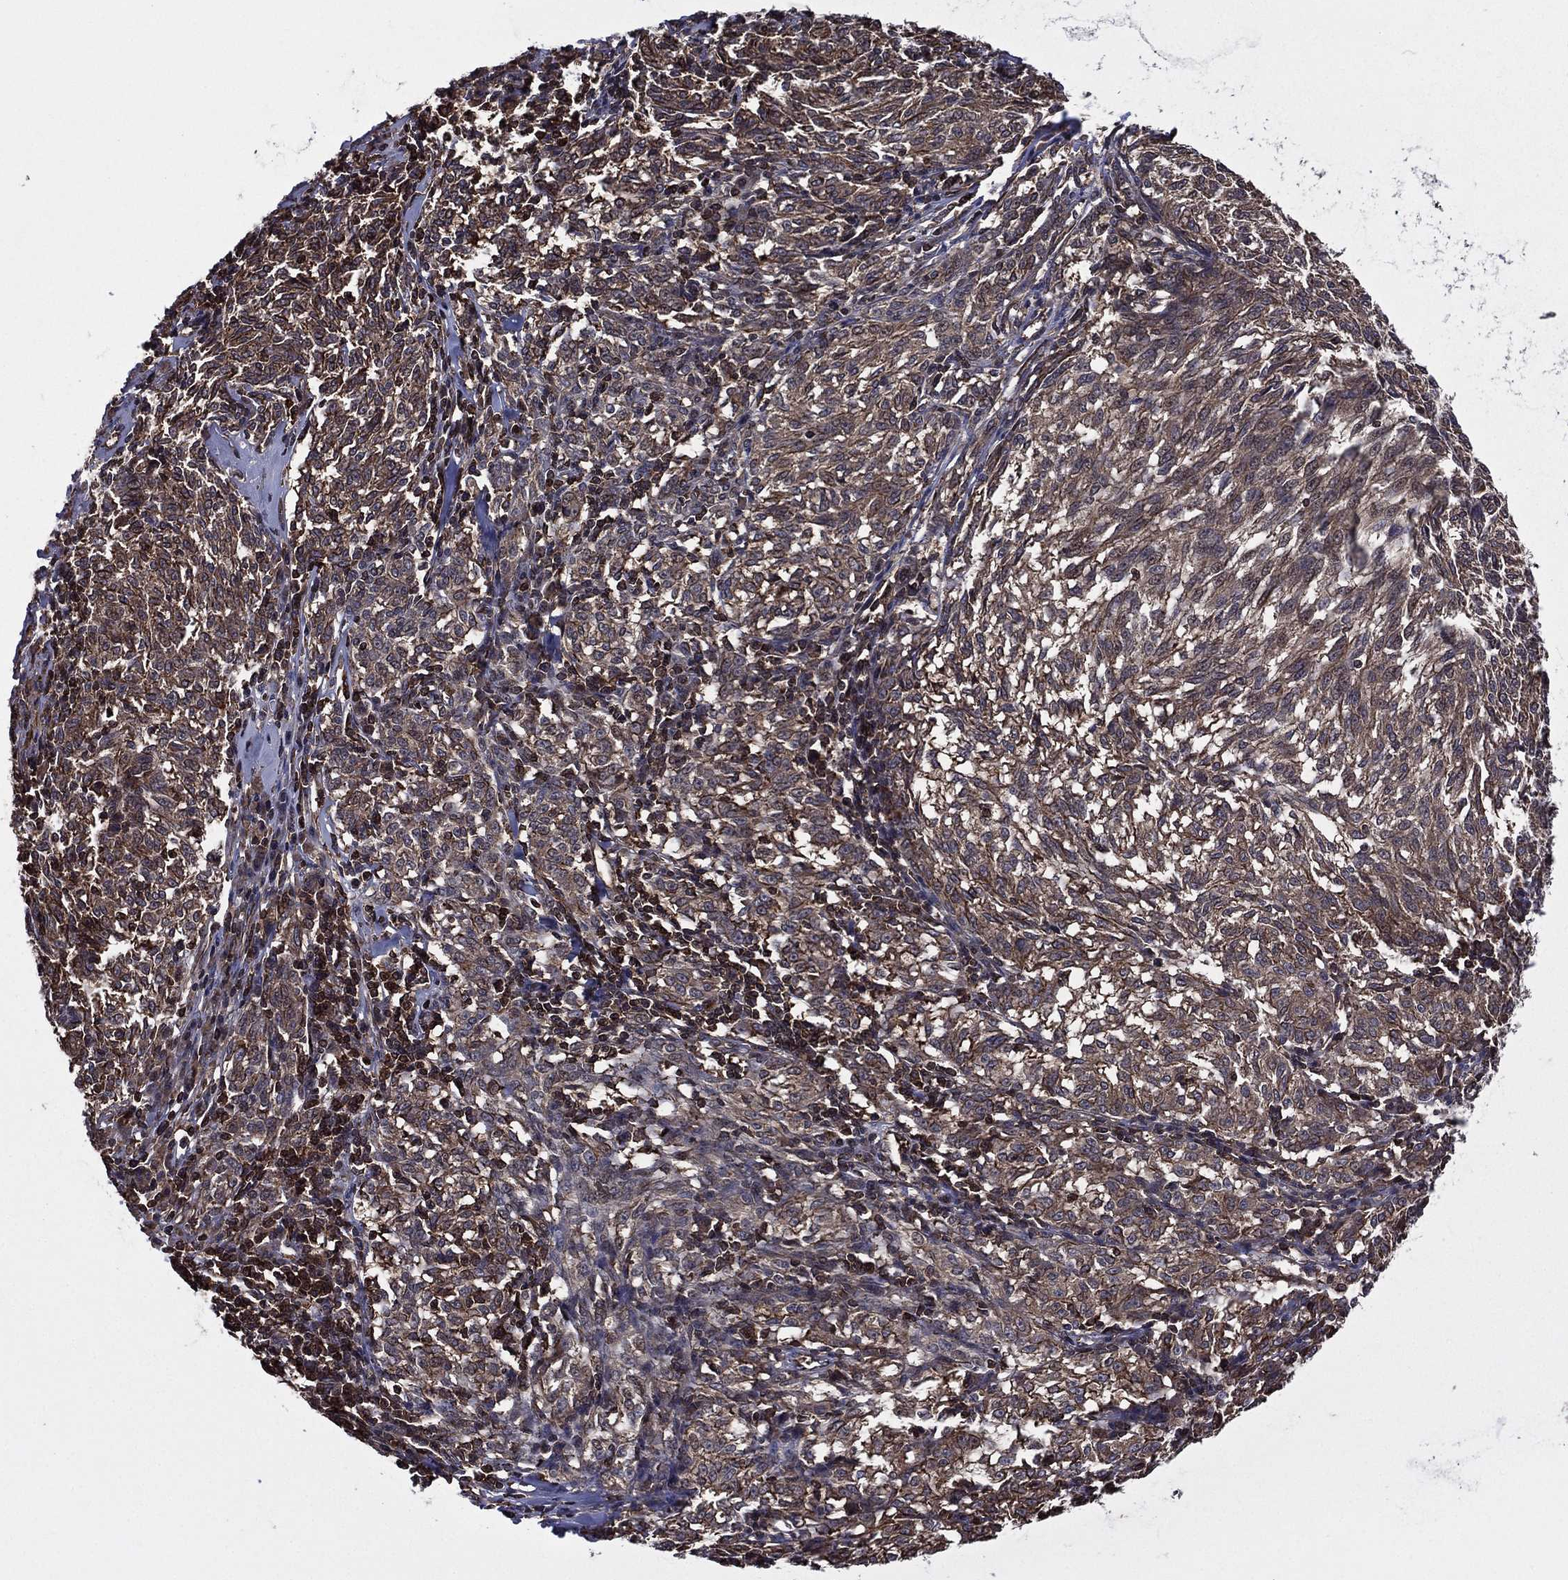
{"staining": {"intensity": "moderate", "quantity": "<25%", "location": "cytoplasmic/membranous"}, "tissue": "melanoma", "cell_type": "Tumor cells", "image_type": "cancer", "snomed": [{"axis": "morphology", "description": "Malignant melanoma, NOS"}, {"axis": "topography", "description": "Skin"}], "caption": "Protein staining displays moderate cytoplasmic/membranous staining in approximately <25% of tumor cells in malignant melanoma.", "gene": "PLPP3", "patient": {"sex": "female", "age": 72}}